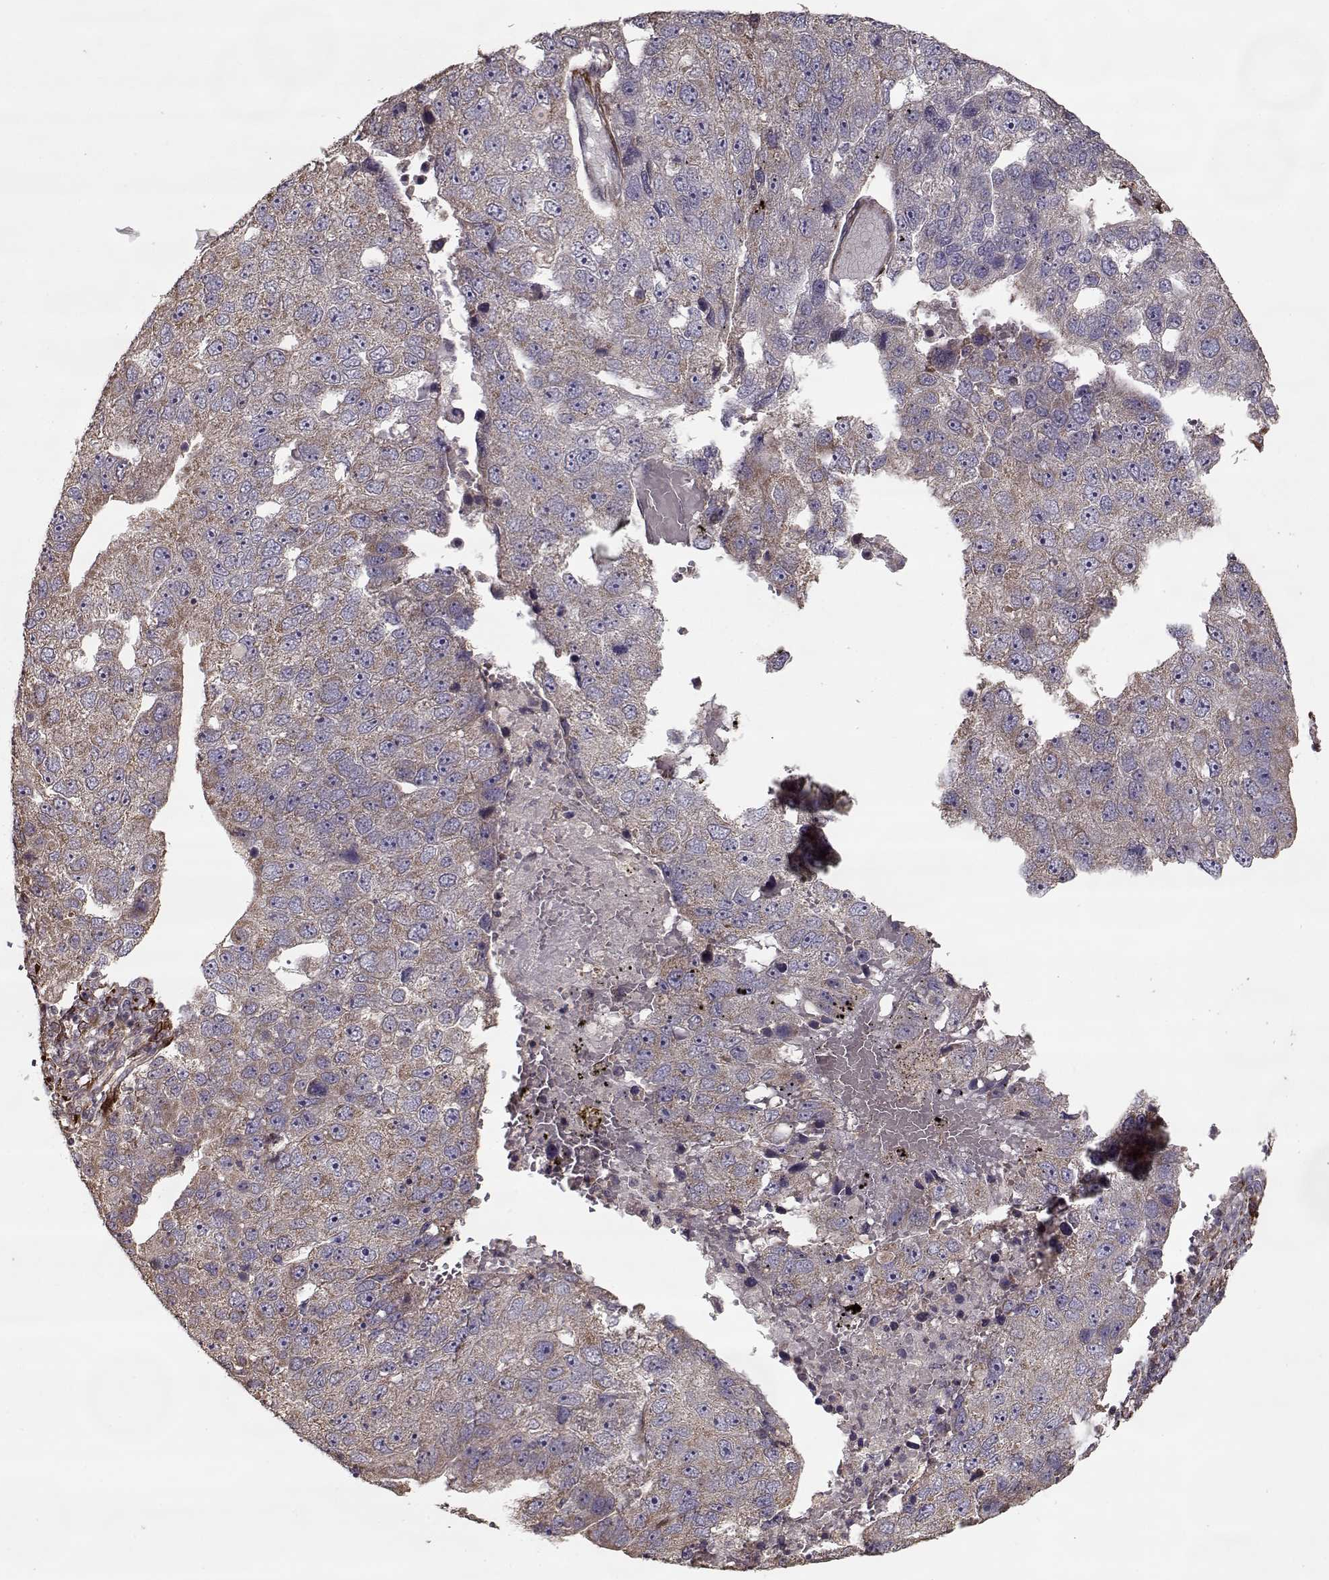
{"staining": {"intensity": "weak", "quantity": ">75%", "location": "cytoplasmic/membranous"}, "tissue": "pancreatic cancer", "cell_type": "Tumor cells", "image_type": "cancer", "snomed": [{"axis": "morphology", "description": "Adenocarcinoma, NOS"}, {"axis": "topography", "description": "Pancreas"}], "caption": "Weak cytoplasmic/membranous positivity for a protein is present in about >75% of tumor cells of pancreatic cancer using IHC.", "gene": "IMMP1L", "patient": {"sex": "female", "age": 61}}